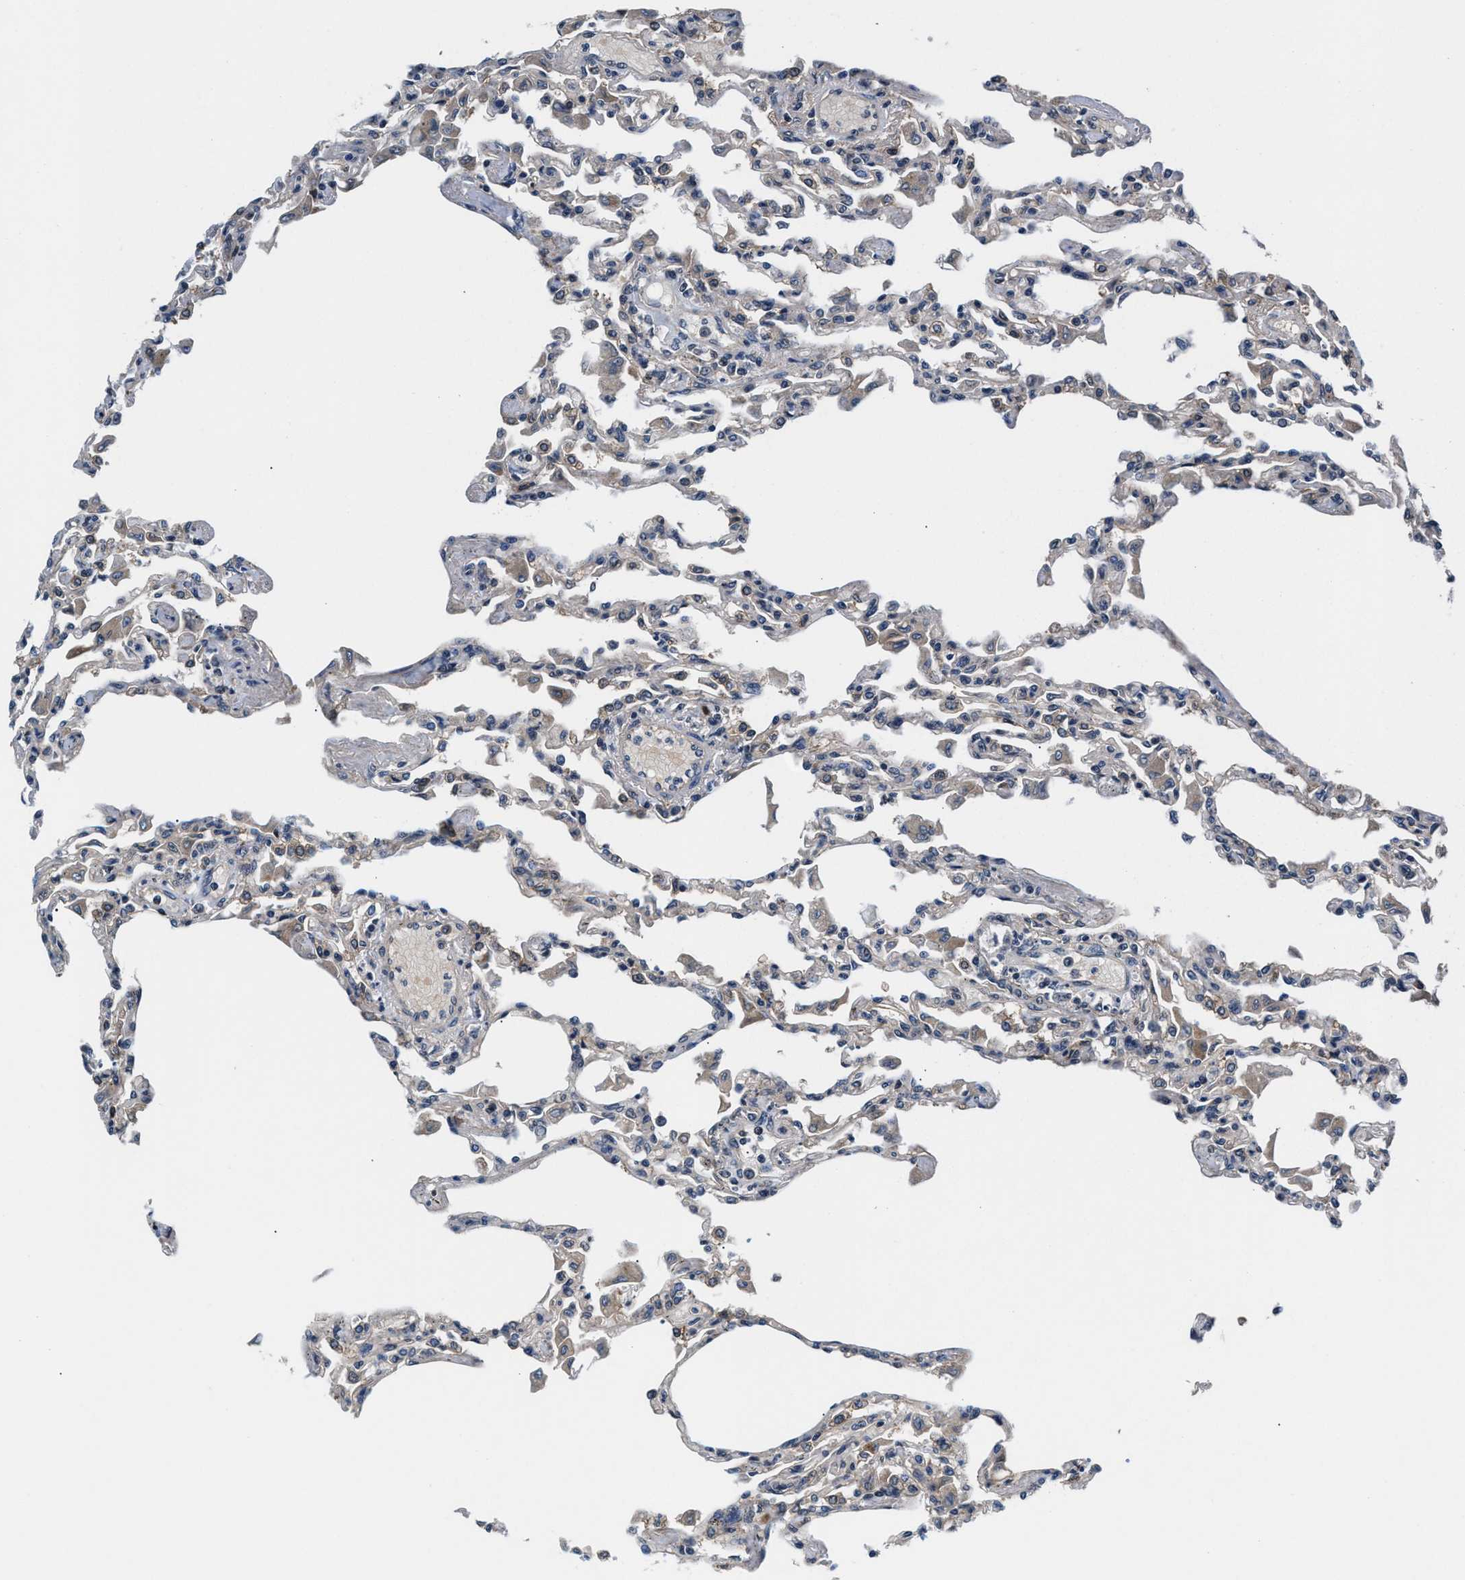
{"staining": {"intensity": "weak", "quantity": "<25%", "location": "cytoplasmic/membranous"}, "tissue": "lung", "cell_type": "Alveolar cells", "image_type": "normal", "snomed": [{"axis": "morphology", "description": "Normal tissue, NOS"}, {"axis": "topography", "description": "Bronchus"}, {"axis": "topography", "description": "Lung"}], "caption": "Photomicrograph shows no significant protein expression in alveolar cells of normal lung.", "gene": "PRPSAP2", "patient": {"sex": "female", "age": 49}}